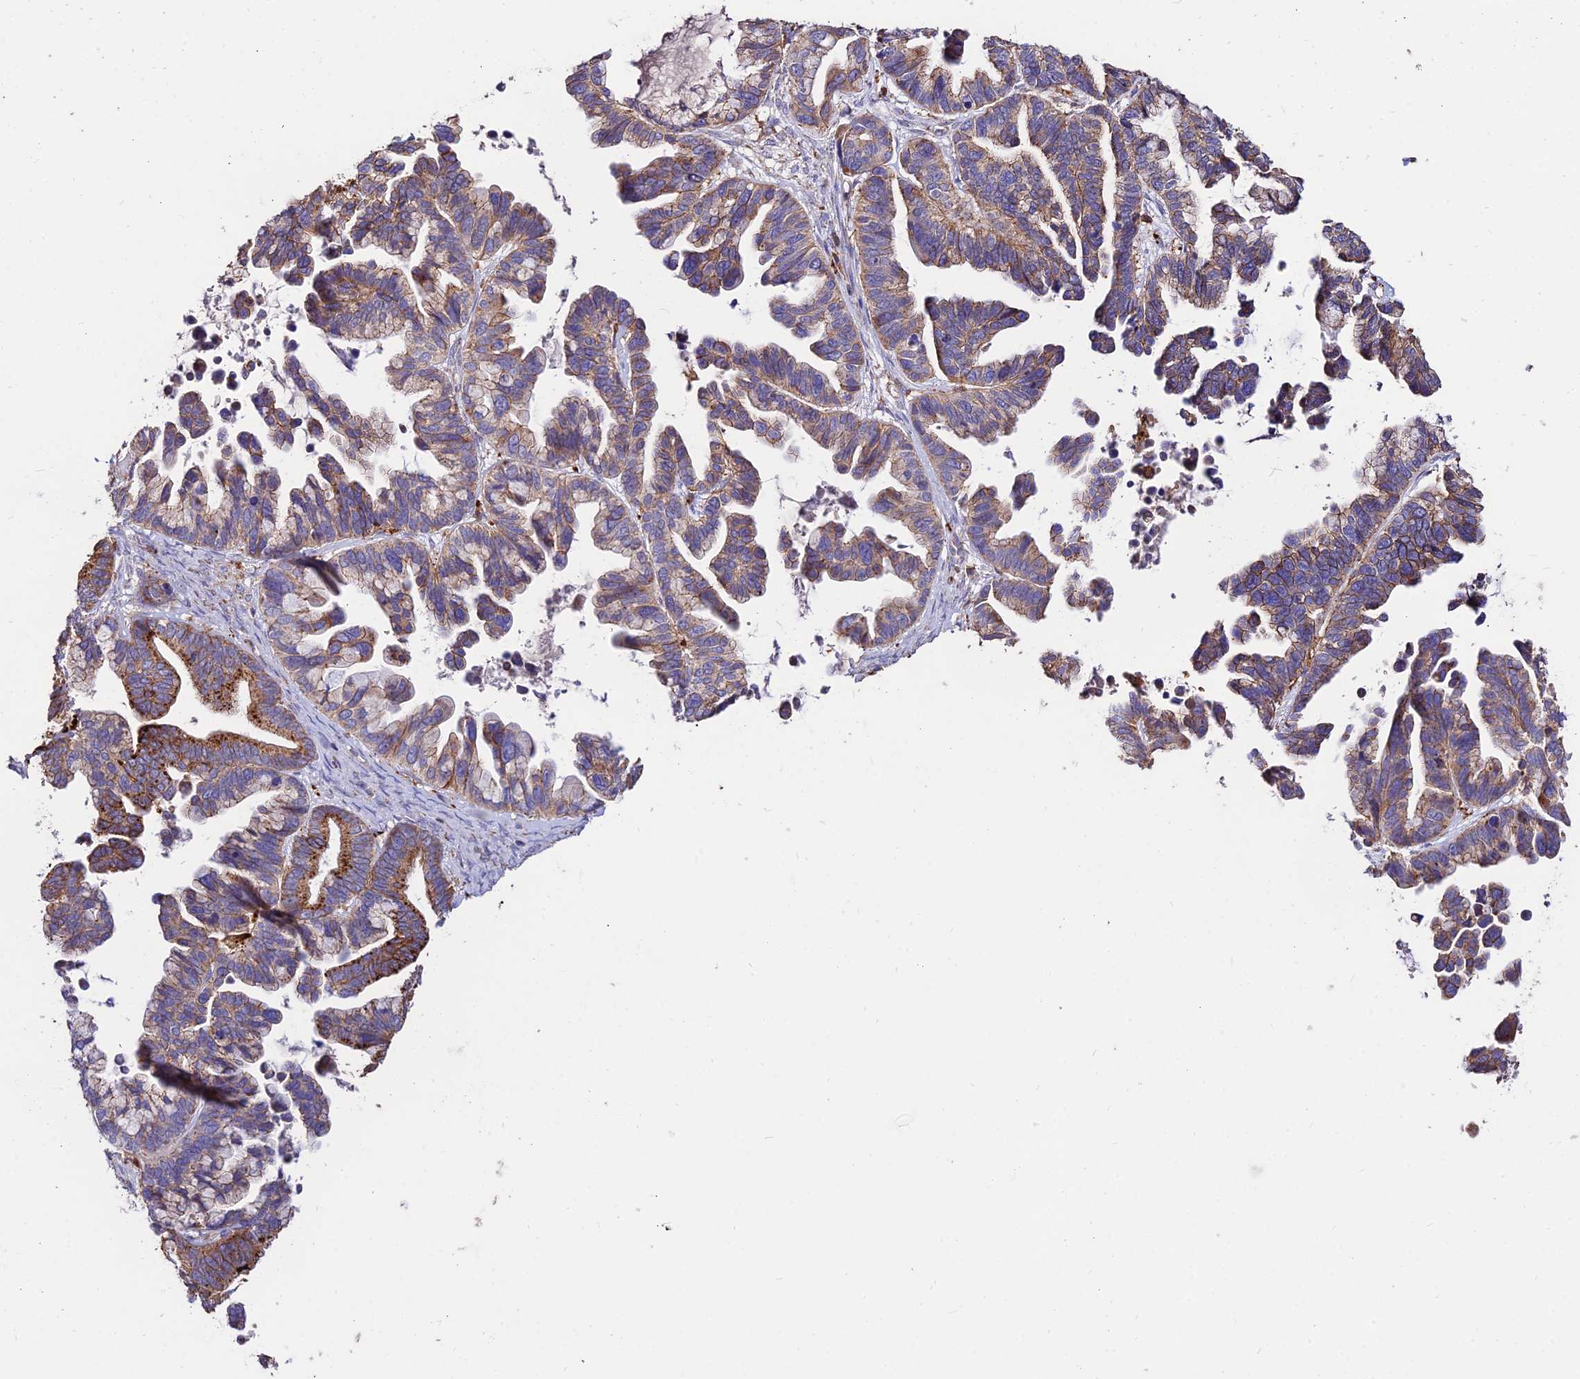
{"staining": {"intensity": "moderate", "quantity": ">75%", "location": "cytoplasmic/membranous"}, "tissue": "ovarian cancer", "cell_type": "Tumor cells", "image_type": "cancer", "snomed": [{"axis": "morphology", "description": "Cystadenocarcinoma, serous, NOS"}, {"axis": "topography", "description": "Ovary"}], "caption": "IHC photomicrograph of neoplastic tissue: ovarian cancer (serous cystadenocarcinoma) stained using immunohistochemistry demonstrates medium levels of moderate protein expression localized specifically in the cytoplasmic/membranous of tumor cells, appearing as a cytoplasmic/membranous brown color.", "gene": "PNLIPRP3", "patient": {"sex": "female", "age": 56}}